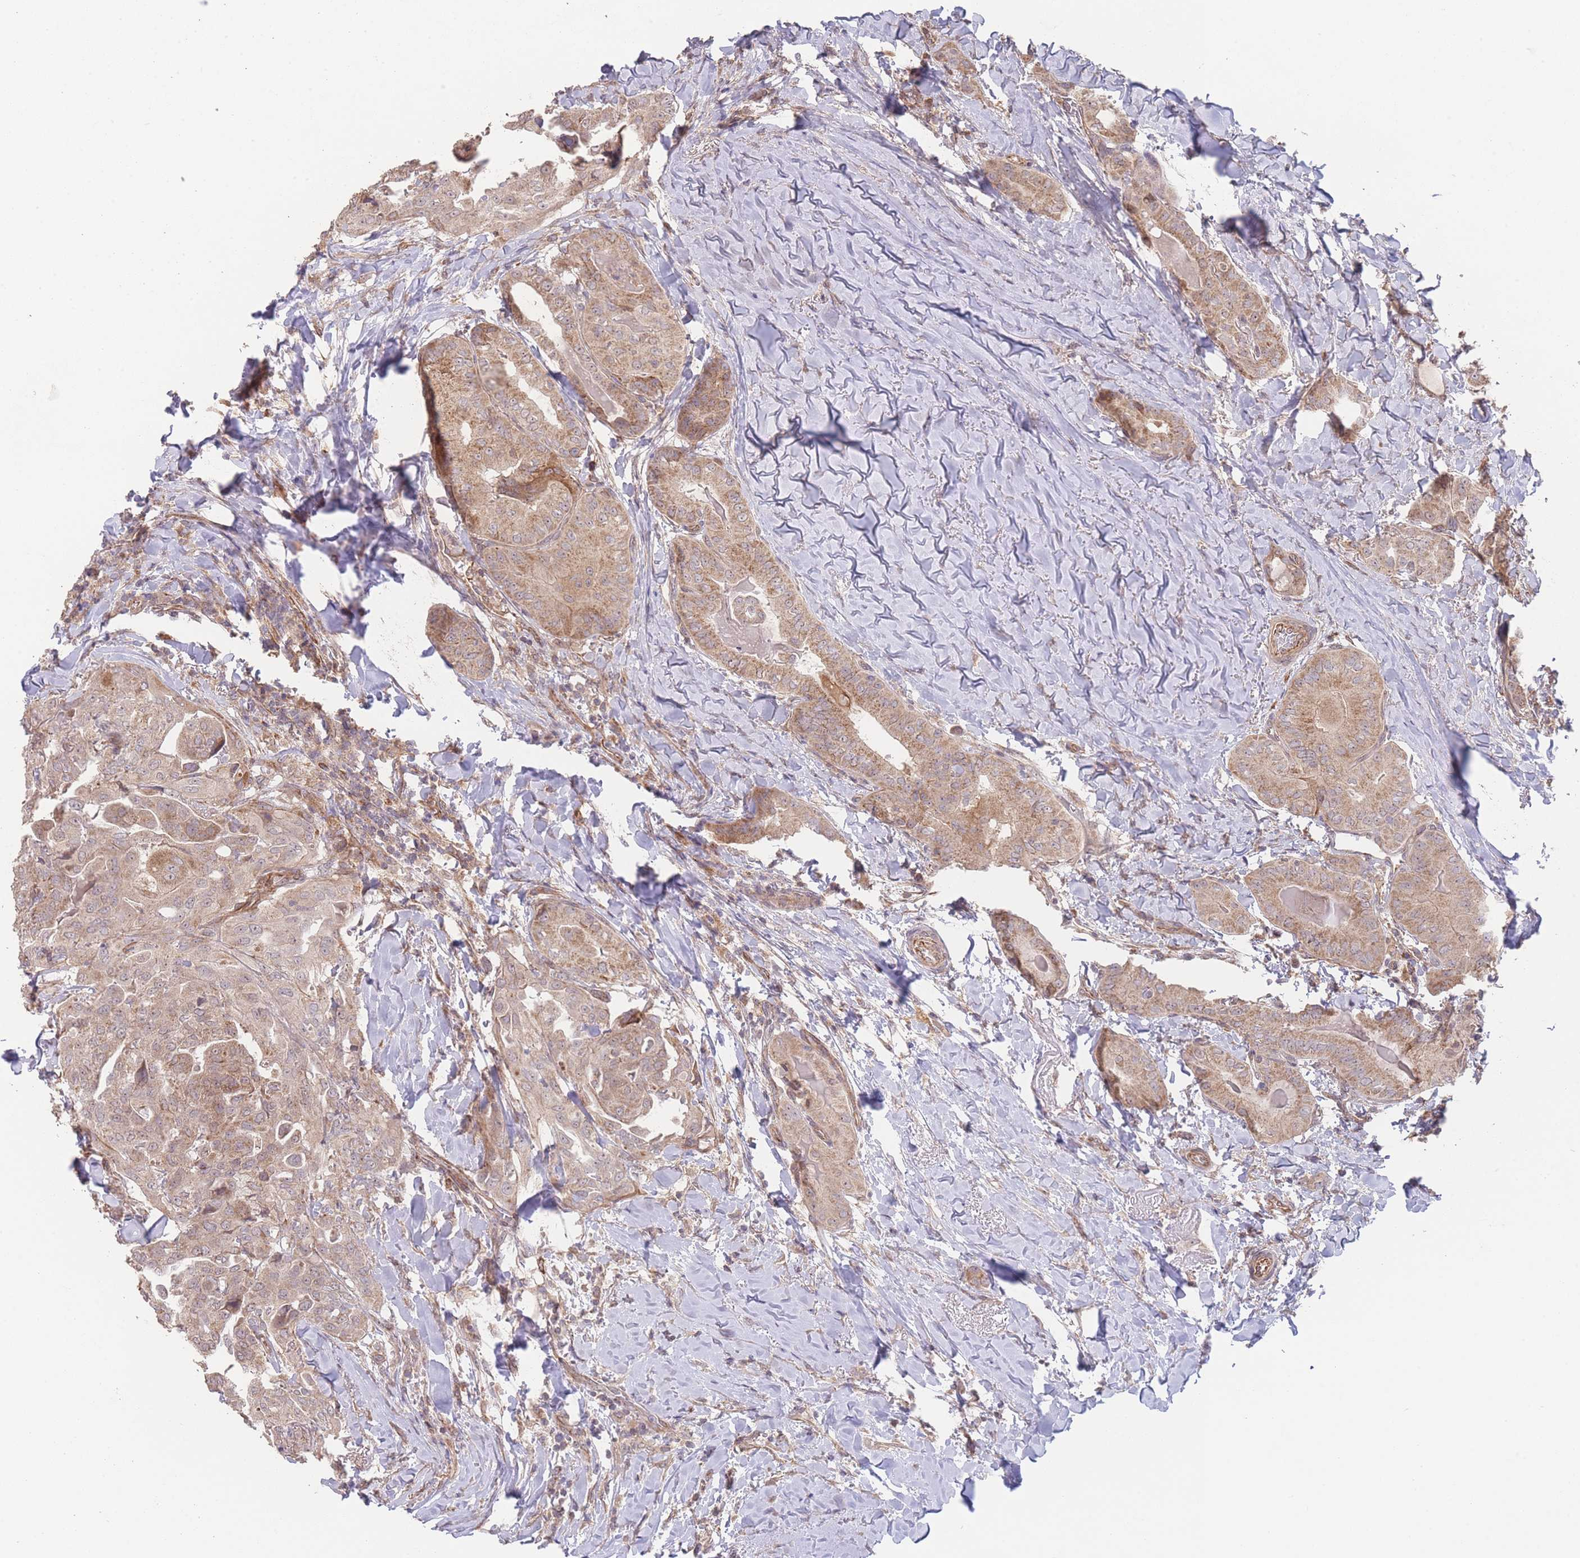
{"staining": {"intensity": "moderate", "quantity": ">75%", "location": "cytoplasmic/membranous"}, "tissue": "thyroid cancer", "cell_type": "Tumor cells", "image_type": "cancer", "snomed": [{"axis": "morphology", "description": "Papillary adenocarcinoma, NOS"}, {"axis": "topography", "description": "Thyroid gland"}], "caption": "Protein expression by immunohistochemistry (IHC) demonstrates moderate cytoplasmic/membranous staining in approximately >75% of tumor cells in thyroid cancer.", "gene": "PXMP4", "patient": {"sex": "female", "age": 68}}